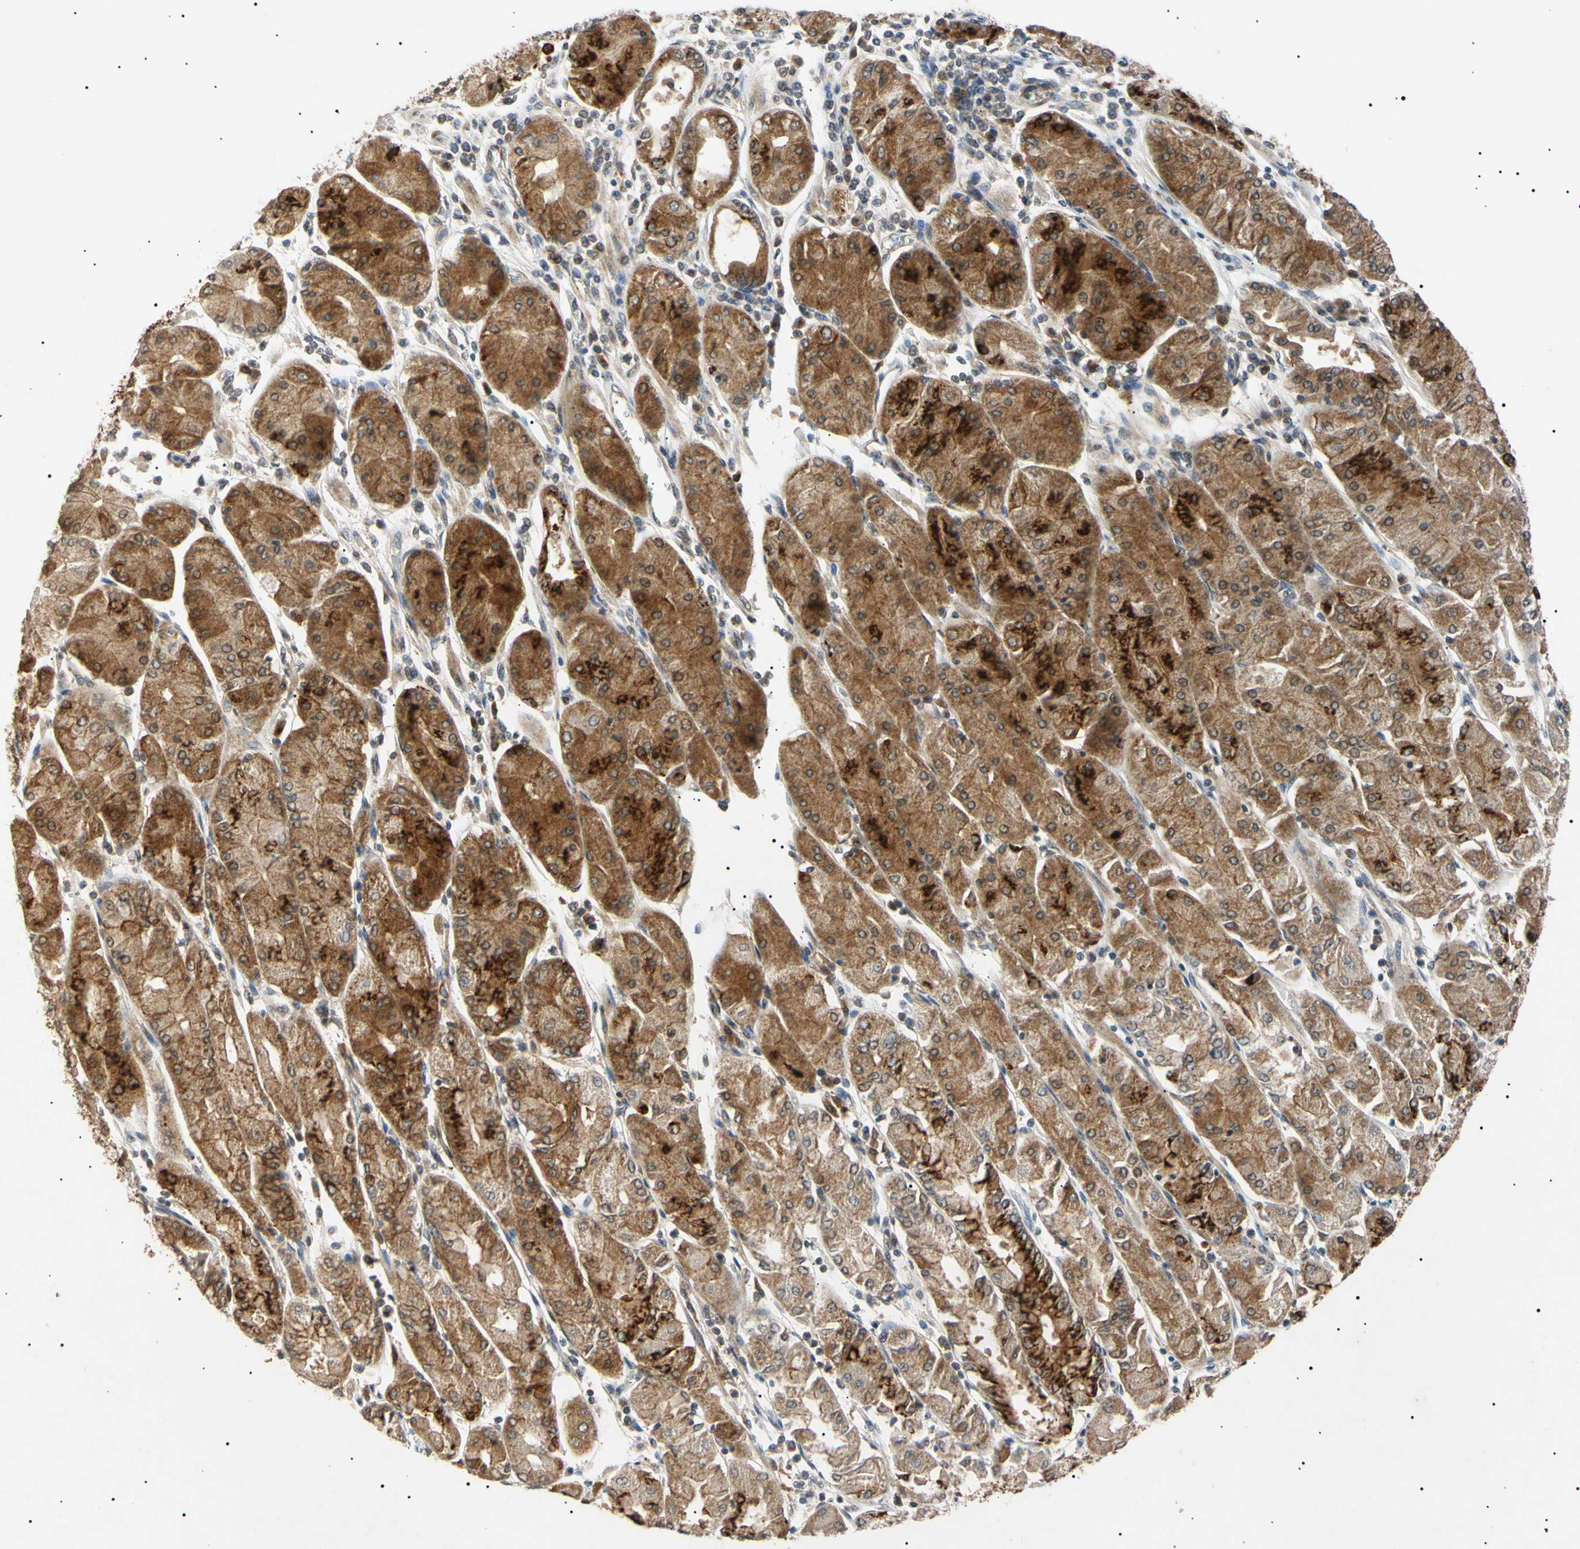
{"staining": {"intensity": "strong", "quantity": "25%-75%", "location": "cytoplasmic/membranous"}, "tissue": "stomach cancer", "cell_type": "Tumor cells", "image_type": "cancer", "snomed": [{"axis": "morphology", "description": "Normal tissue, NOS"}, {"axis": "morphology", "description": "Adenocarcinoma, NOS"}, {"axis": "topography", "description": "Stomach, upper"}, {"axis": "topography", "description": "Stomach"}], "caption": "Strong cytoplasmic/membranous positivity is present in about 25%-75% of tumor cells in stomach adenocarcinoma.", "gene": "TUBB4A", "patient": {"sex": "male", "age": 59}}